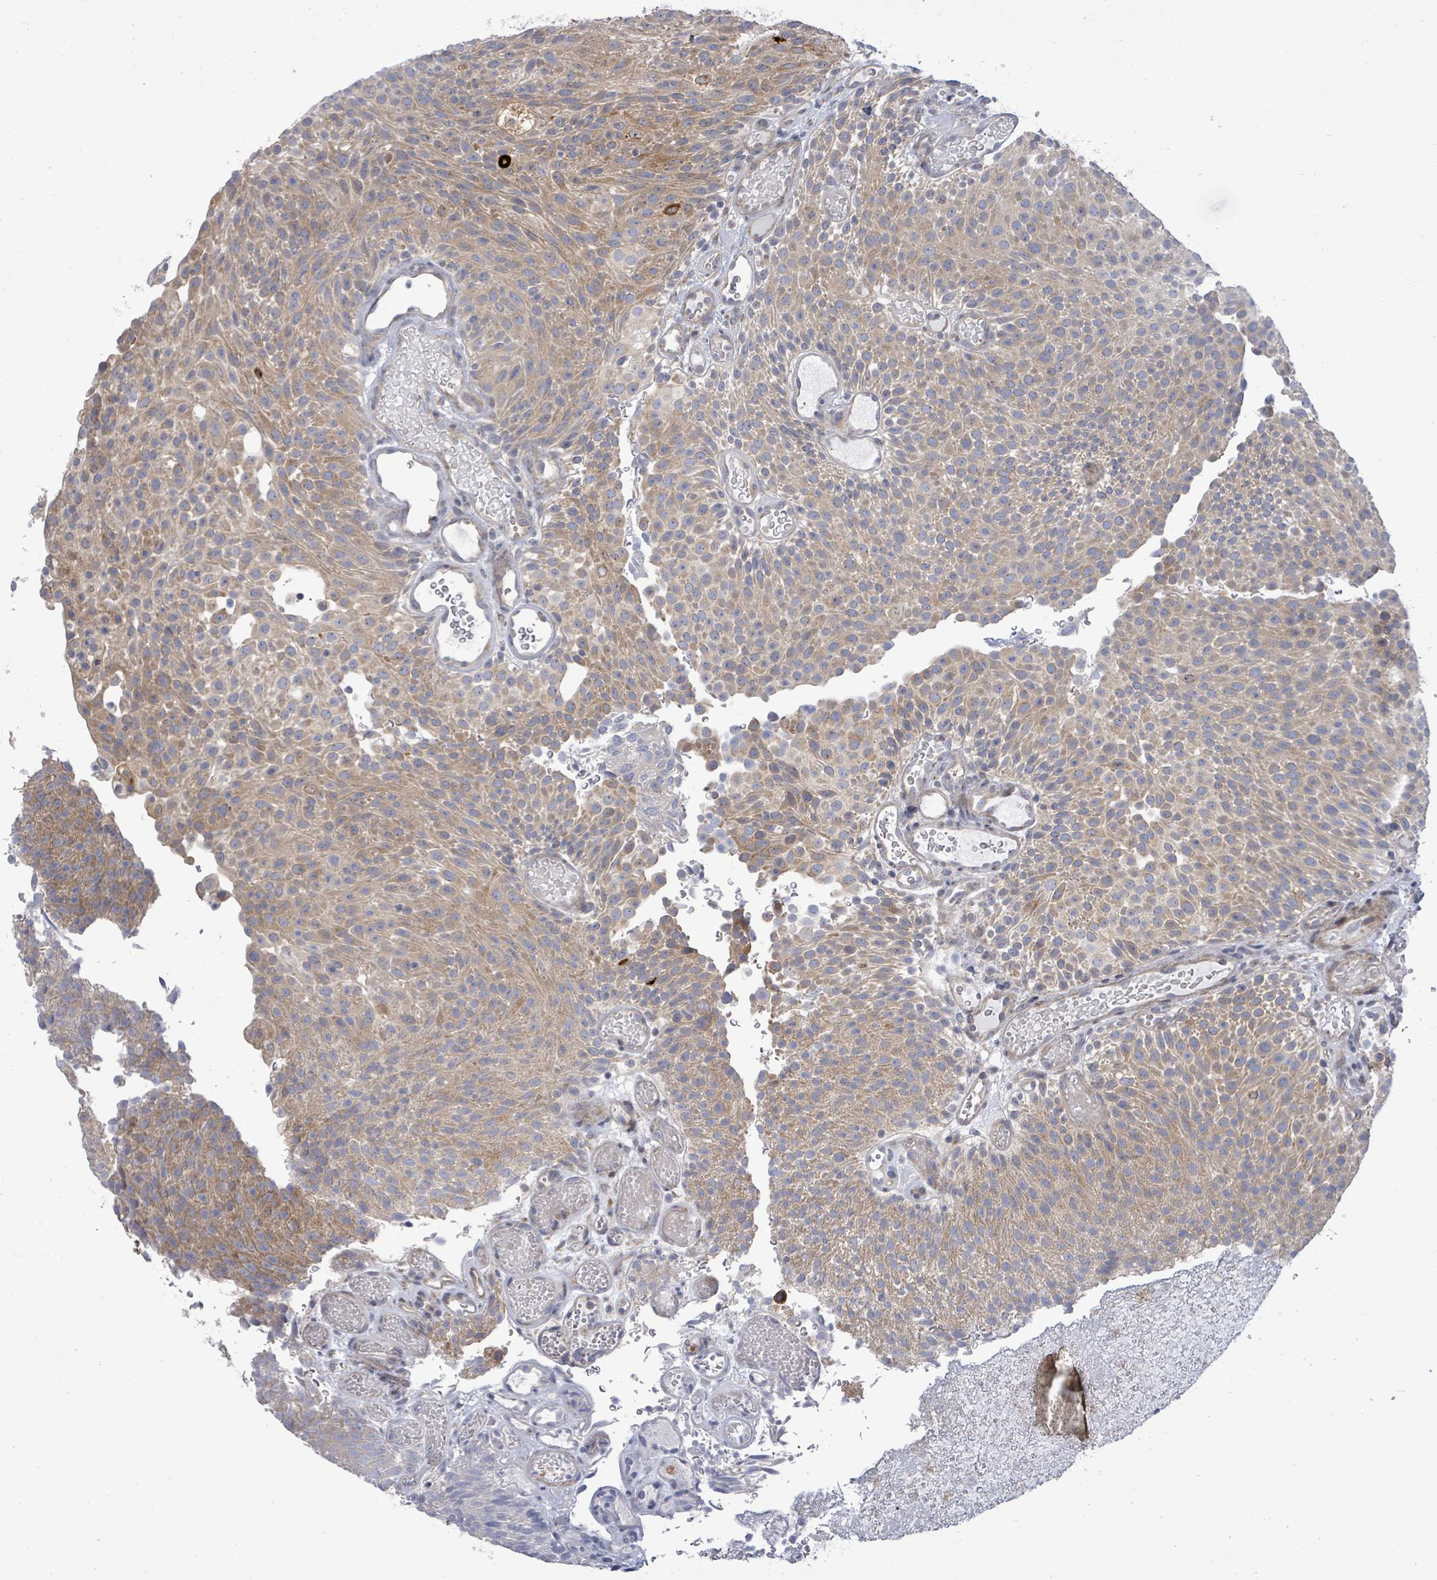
{"staining": {"intensity": "moderate", "quantity": "25%-75%", "location": "cytoplasmic/membranous"}, "tissue": "urothelial cancer", "cell_type": "Tumor cells", "image_type": "cancer", "snomed": [{"axis": "morphology", "description": "Urothelial carcinoma, Low grade"}, {"axis": "topography", "description": "Urinary bladder"}], "caption": "Protein expression analysis of human urothelial carcinoma (low-grade) reveals moderate cytoplasmic/membranous staining in about 25%-75% of tumor cells. (DAB = brown stain, brightfield microscopy at high magnification).", "gene": "SAR1A", "patient": {"sex": "male", "age": 78}}